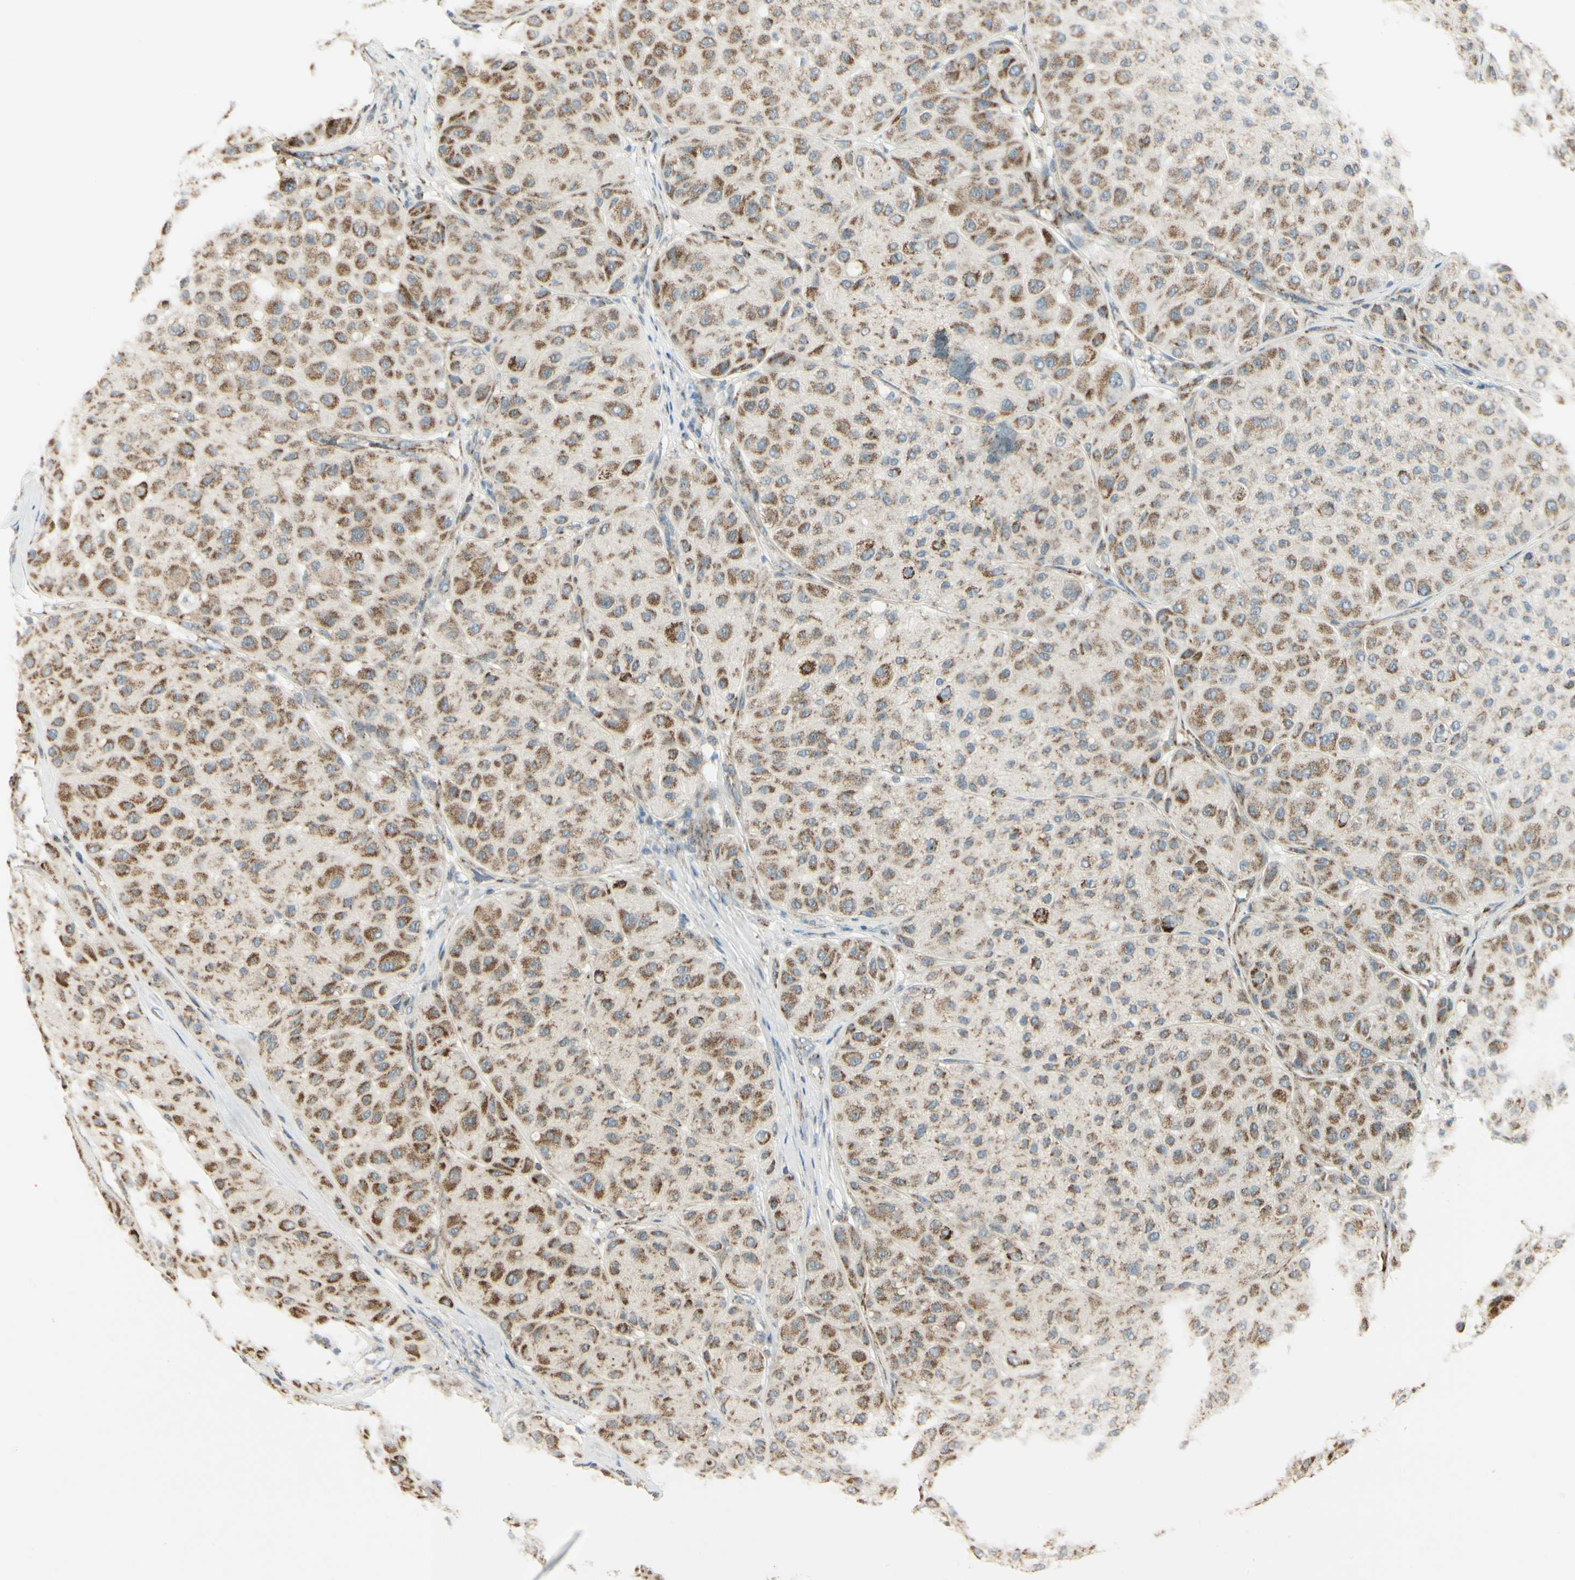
{"staining": {"intensity": "moderate", "quantity": ">75%", "location": "cytoplasmic/membranous"}, "tissue": "melanoma", "cell_type": "Tumor cells", "image_type": "cancer", "snomed": [{"axis": "morphology", "description": "Normal tissue, NOS"}, {"axis": "morphology", "description": "Malignant melanoma, Metastatic site"}, {"axis": "topography", "description": "Skin"}], "caption": "A brown stain highlights moderate cytoplasmic/membranous expression of a protein in human malignant melanoma (metastatic site) tumor cells.", "gene": "ANKS6", "patient": {"sex": "male", "age": 41}}